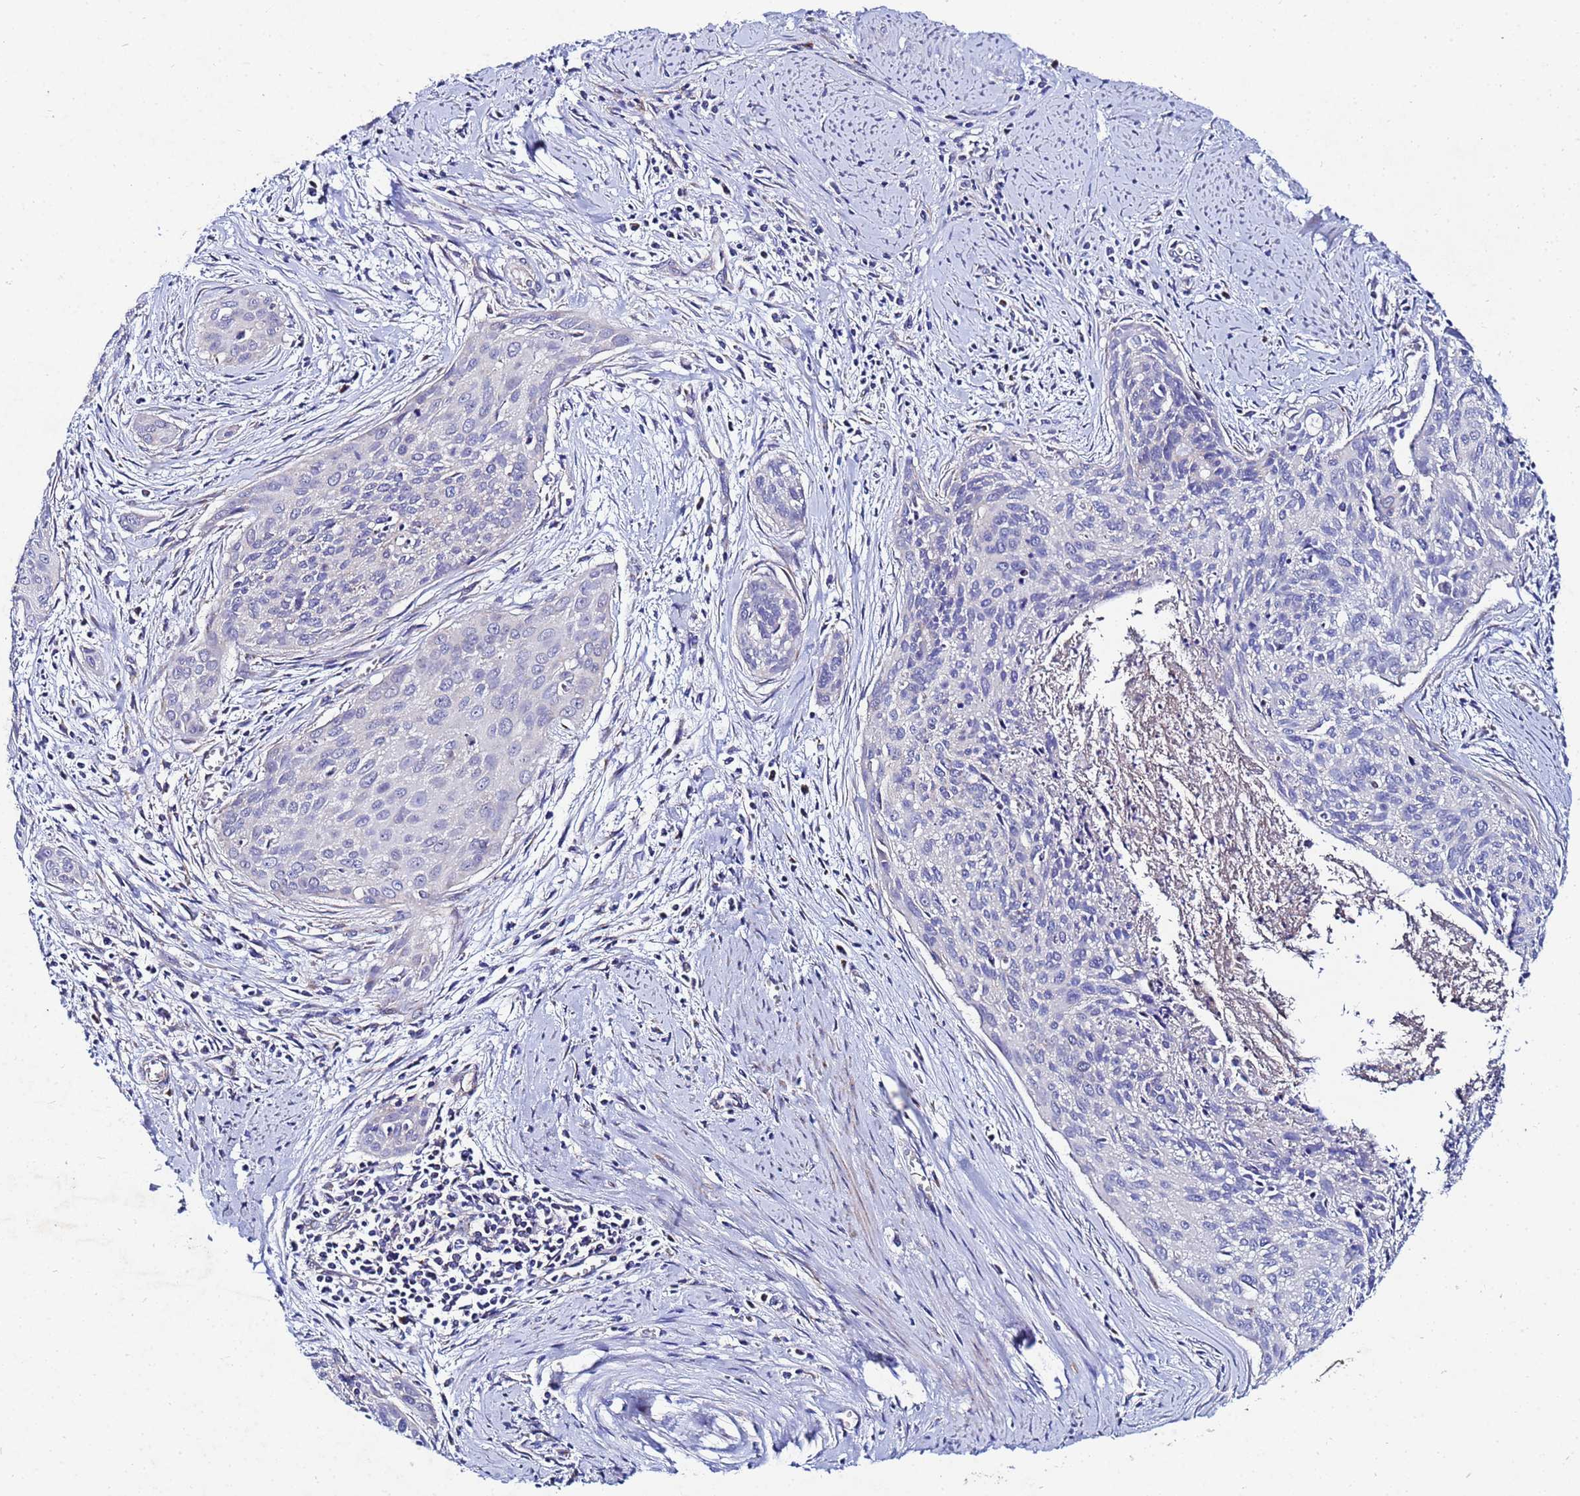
{"staining": {"intensity": "negative", "quantity": "none", "location": "none"}, "tissue": "cervical cancer", "cell_type": "Tumor cells", "image_type": "cancer", "snomed": [{"axis": "morphology", "description": "Squamous cell carcinoma, NOS"}, {"axis": "topography", "description": "Cervix"}], "caption": "This is a photomicrograph of immunohistochemistry staining of cervical squamous cell carcinoma, which shows no positivity in tumor cells.", "gene": "FAHD2A", "patient": {"sex": "female", "age": 55}}